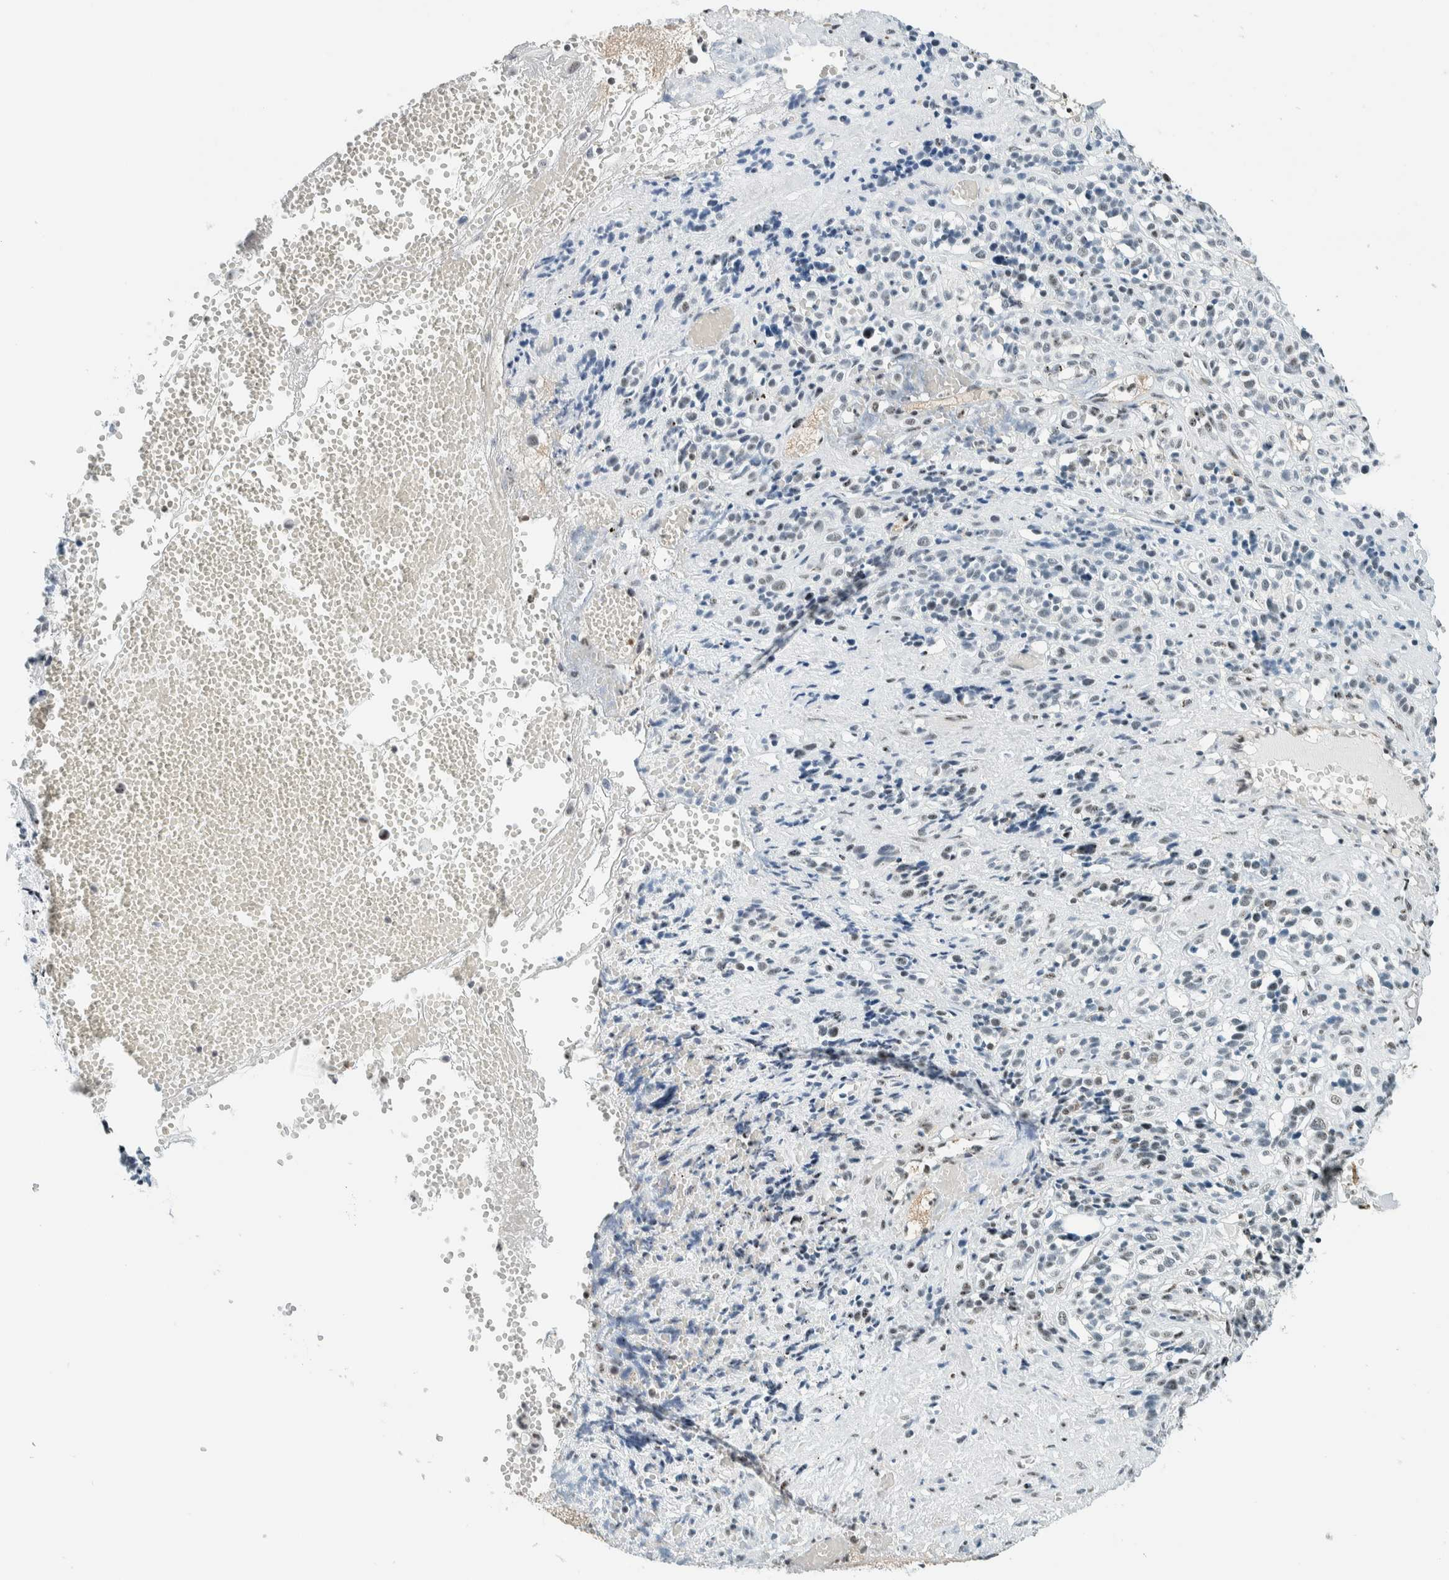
{"staining": {"intensity": "weak", "quantity": "<25%", "location": "nuclear"}, "tissue": "melanoma", "cell_type": "Tumor cells", "image_type": "cancer", "snomed": [{"axis": "morphology", "description": "Malignant melanoma, Metastatic site"}, {"axis": "topography", "description": "Skin"}], "caption": "A high-resolution image shows IHC staining of malignant melanoma (metastatic site), which reveals no significant positivity in tumor cells.", "gene": "CYSRT1", "patient": {"sex": "female", "age": 74}}